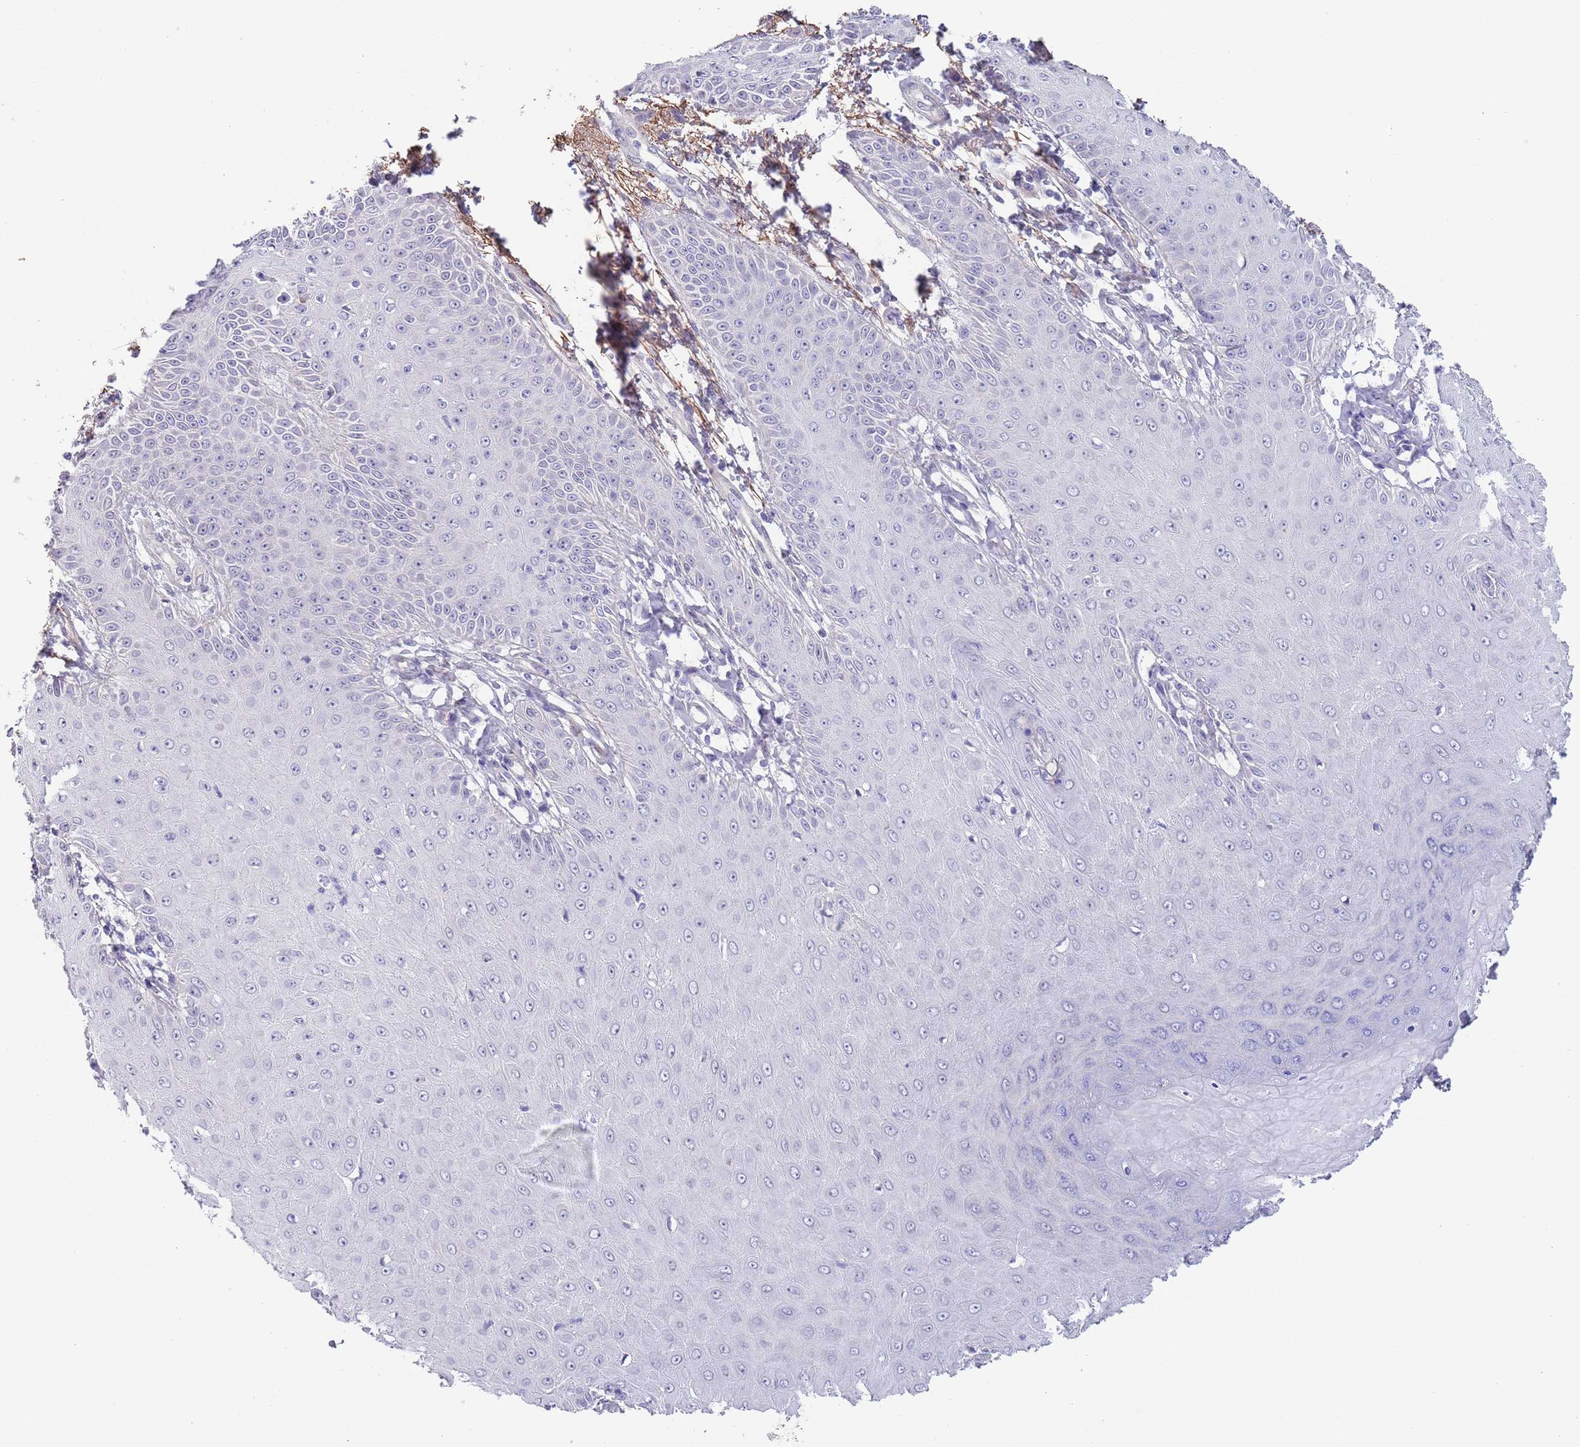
{"staining": {"intensity": "negative", "quantity": "none", "location": "none"}, "tissue": "skin cancer", "cell_type": "Tumor cells", "image_type": "cancer", "snomed": [{"axis": "morphology", "description": "Squamous cell carcinoma, NOS"}, {"axis": "topography", "description": "Skin"}], "caption": "Immunohistochemistry (IHC) micrograph of skin cancer (squamous cell carcinoma) stained for a protein (brown), which demonstrates no expression in tumor cells.", "gene": "RNF169", "patient": {"sex": "male", "age": 70}}